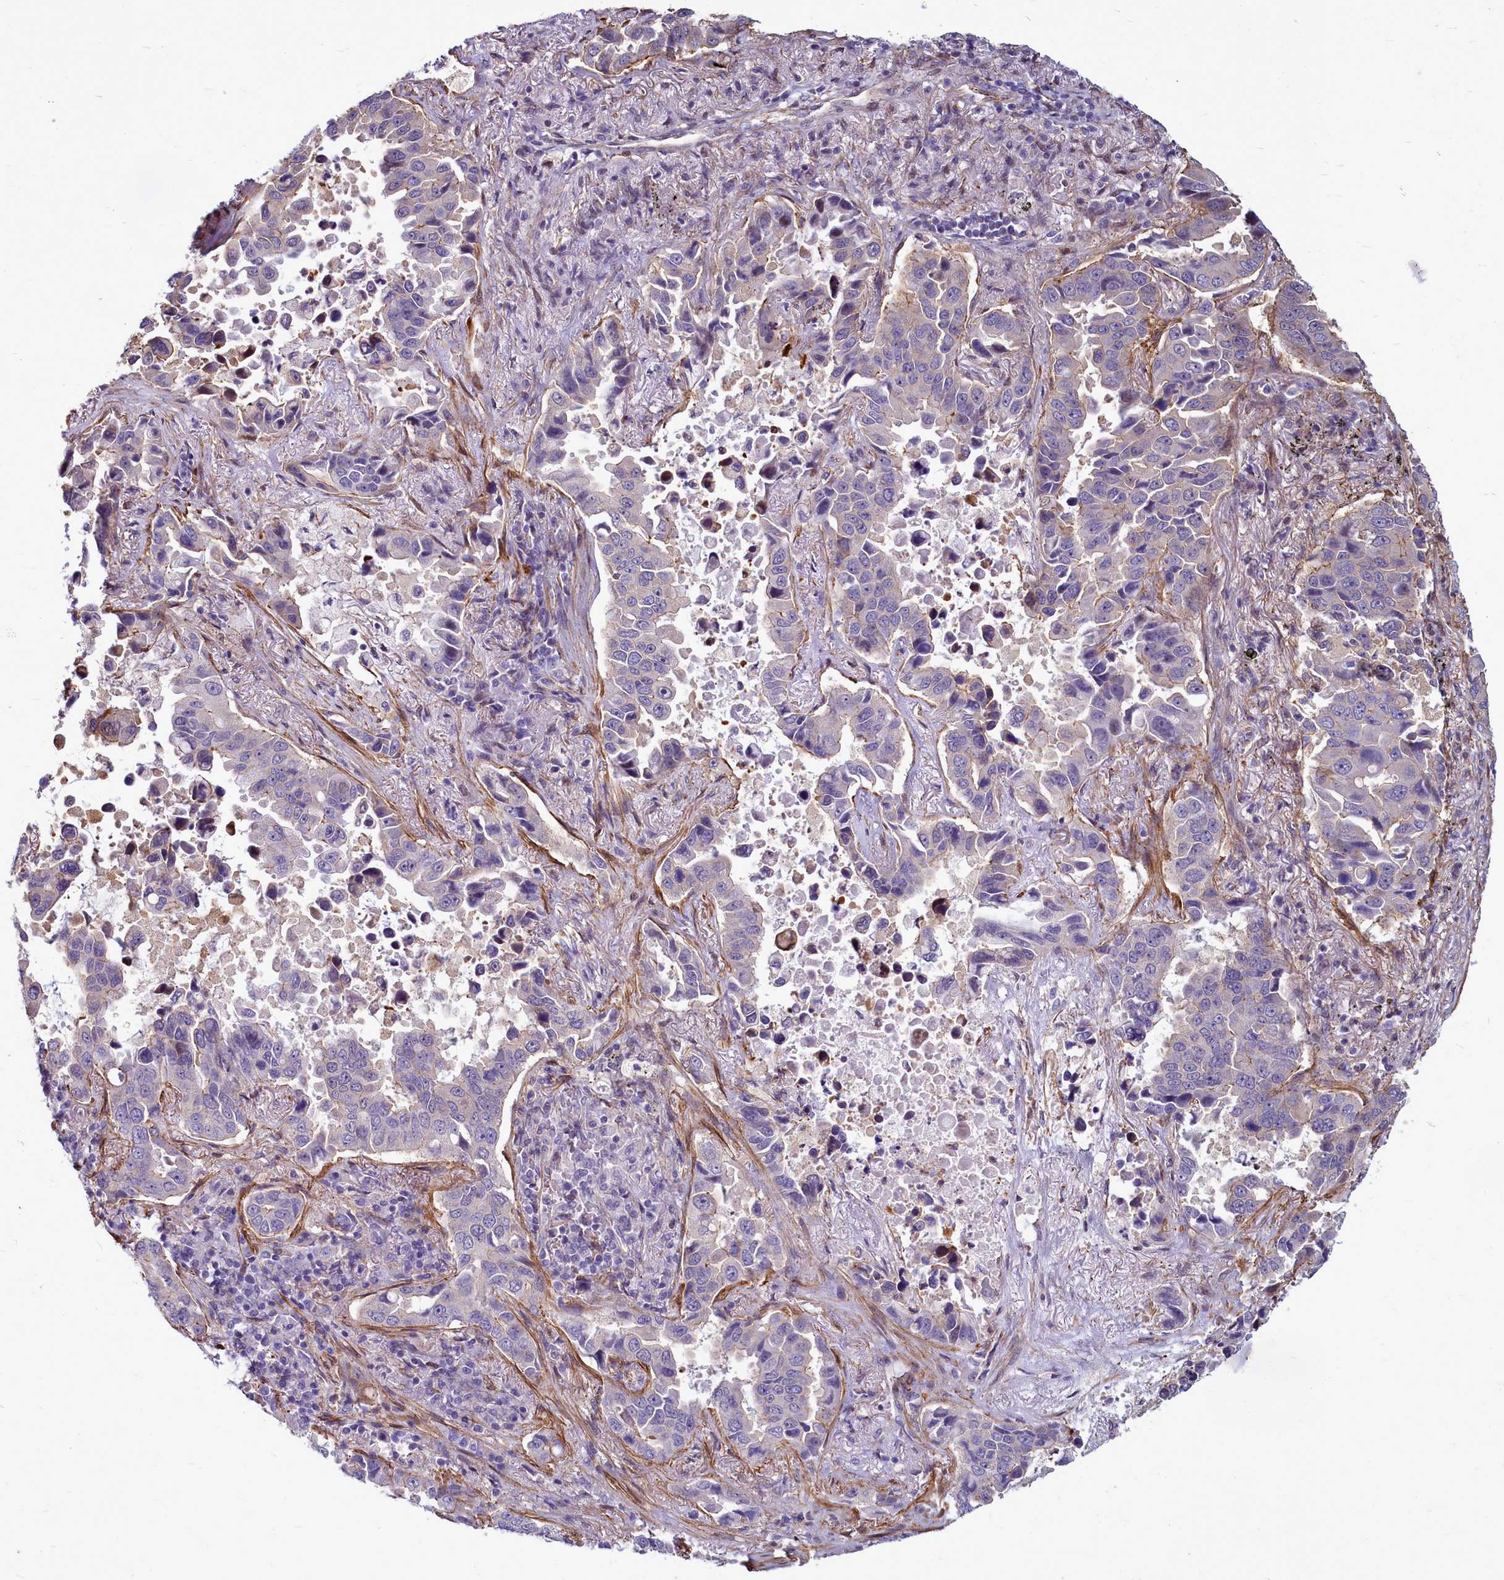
{"staining": {"intensity": "negative", "quantity": "none", "location": "none"}, "tissue": "lung cancer", "cell_type": "Tumor cells", "image_type": "cancer", "snomed": [{"axis": "morphology", "description": "Adenocarcinoma, NOS"}, {"axis": "topography", "description": "Lung"}], "caption": "Immunohistochemistry of adenocarcinoma (lung) displays no positivity in tumor cells.", "gene": "TTC5", "patient": {"sex": "male", "age": 64}}